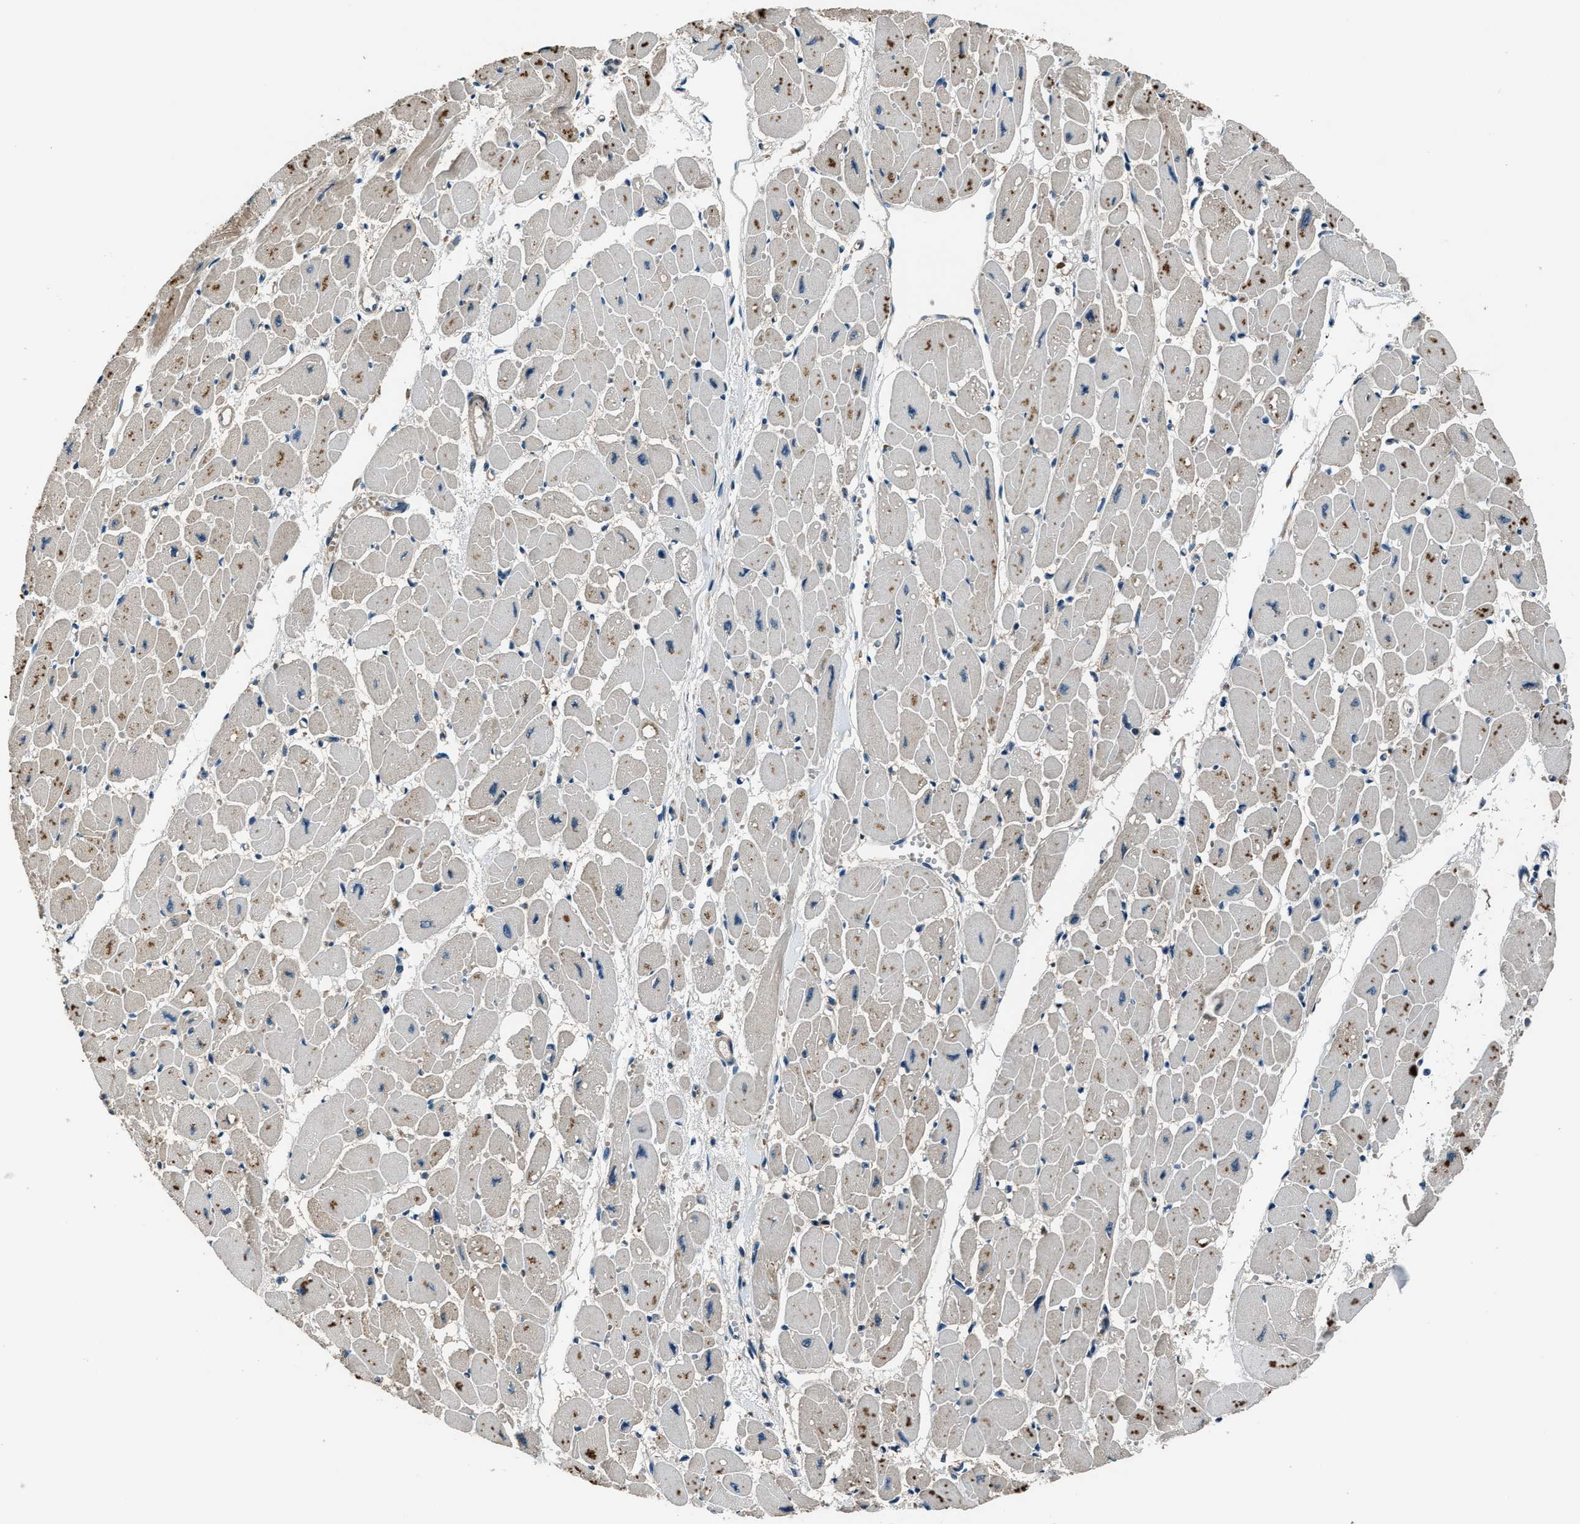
{"staining": {"intensity": "moderate", "quantity": "<25%", "location": "cytoplasmic/membranous"}, "tissue": "heart muscle", "cell_type": "Cardiomyocytes", "image_type": "normal", "snomed": [{"axis": "morphology", "description": "Normal tissue, NOS"}, {"axis": "topography", "description": "Heart"}], "caption": "IHC of normal heart muscle displays low levels of moderate cytoplasmic/membranous positivity in approximately <25% of cardiomyocytes.", "gene": "ARHGEF11", "patient": {"sex": "female", "age": 54}}